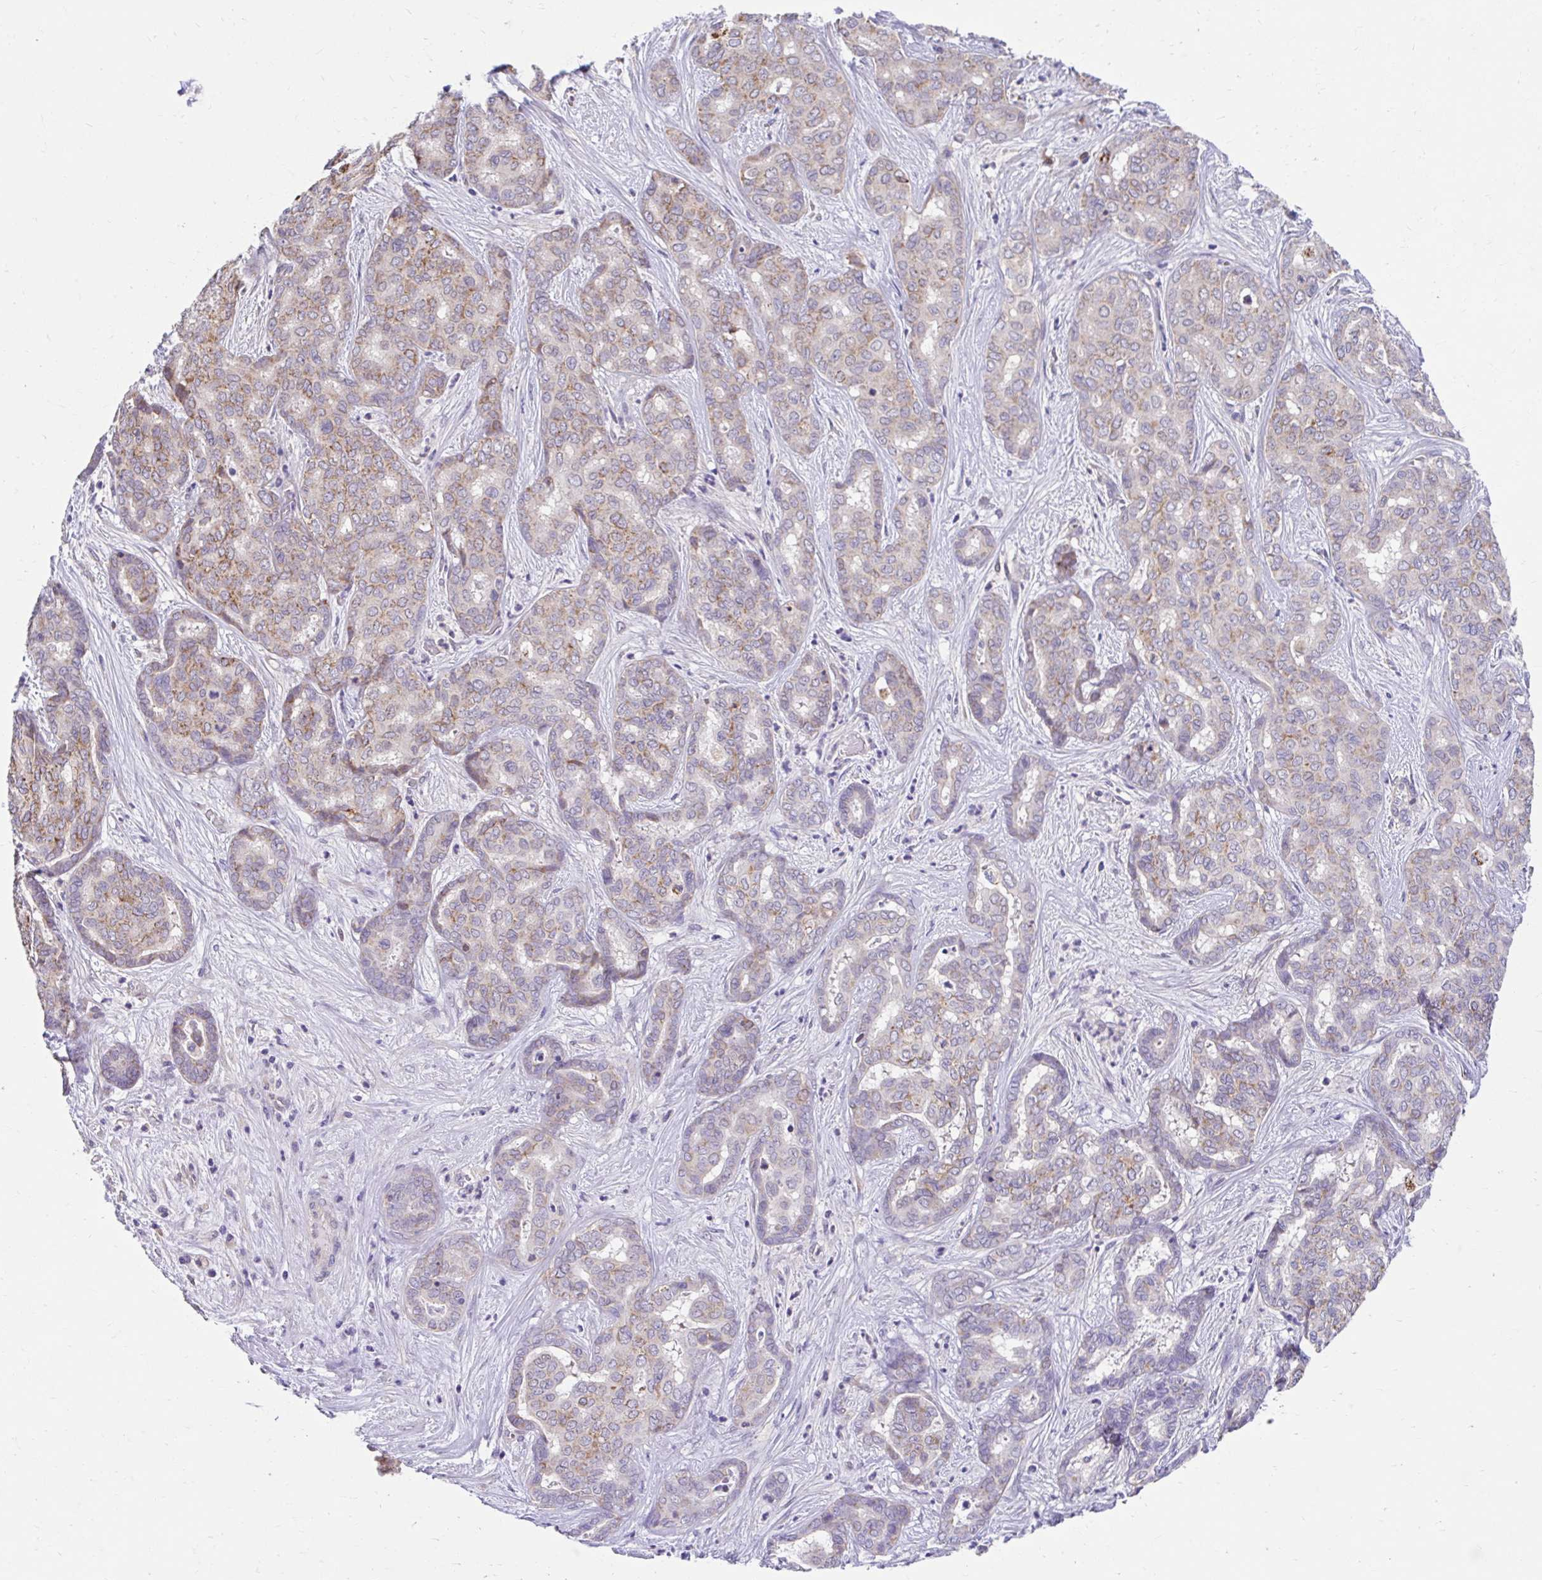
{"staining": {"intensity": "moderate", "quantity": "25%-75%", "location": "cytoplasmic/membranous"}, "tissue": "liver cancer", "cell_type": "Tumor cells", "image_type": "cancer", "snomed": [{"axis": "morphology", "description": "Cholangiocarcinoma"}, {"axis": "topography", "description": "Liver"}], "caption": "A medium amount of moderate cytoplasmic/membranous expression is identified in about 25%-75% of tumor cells in cholangiocarcinoma (liver) tissue. The staining was performed using DAB to visualize the protein expression in brown, while the nuclei were stained in blue with hematoxylin (Magnification: 20x).", "gene": "NT5C1B", "patient": {"sex": "female", "age": 64}}